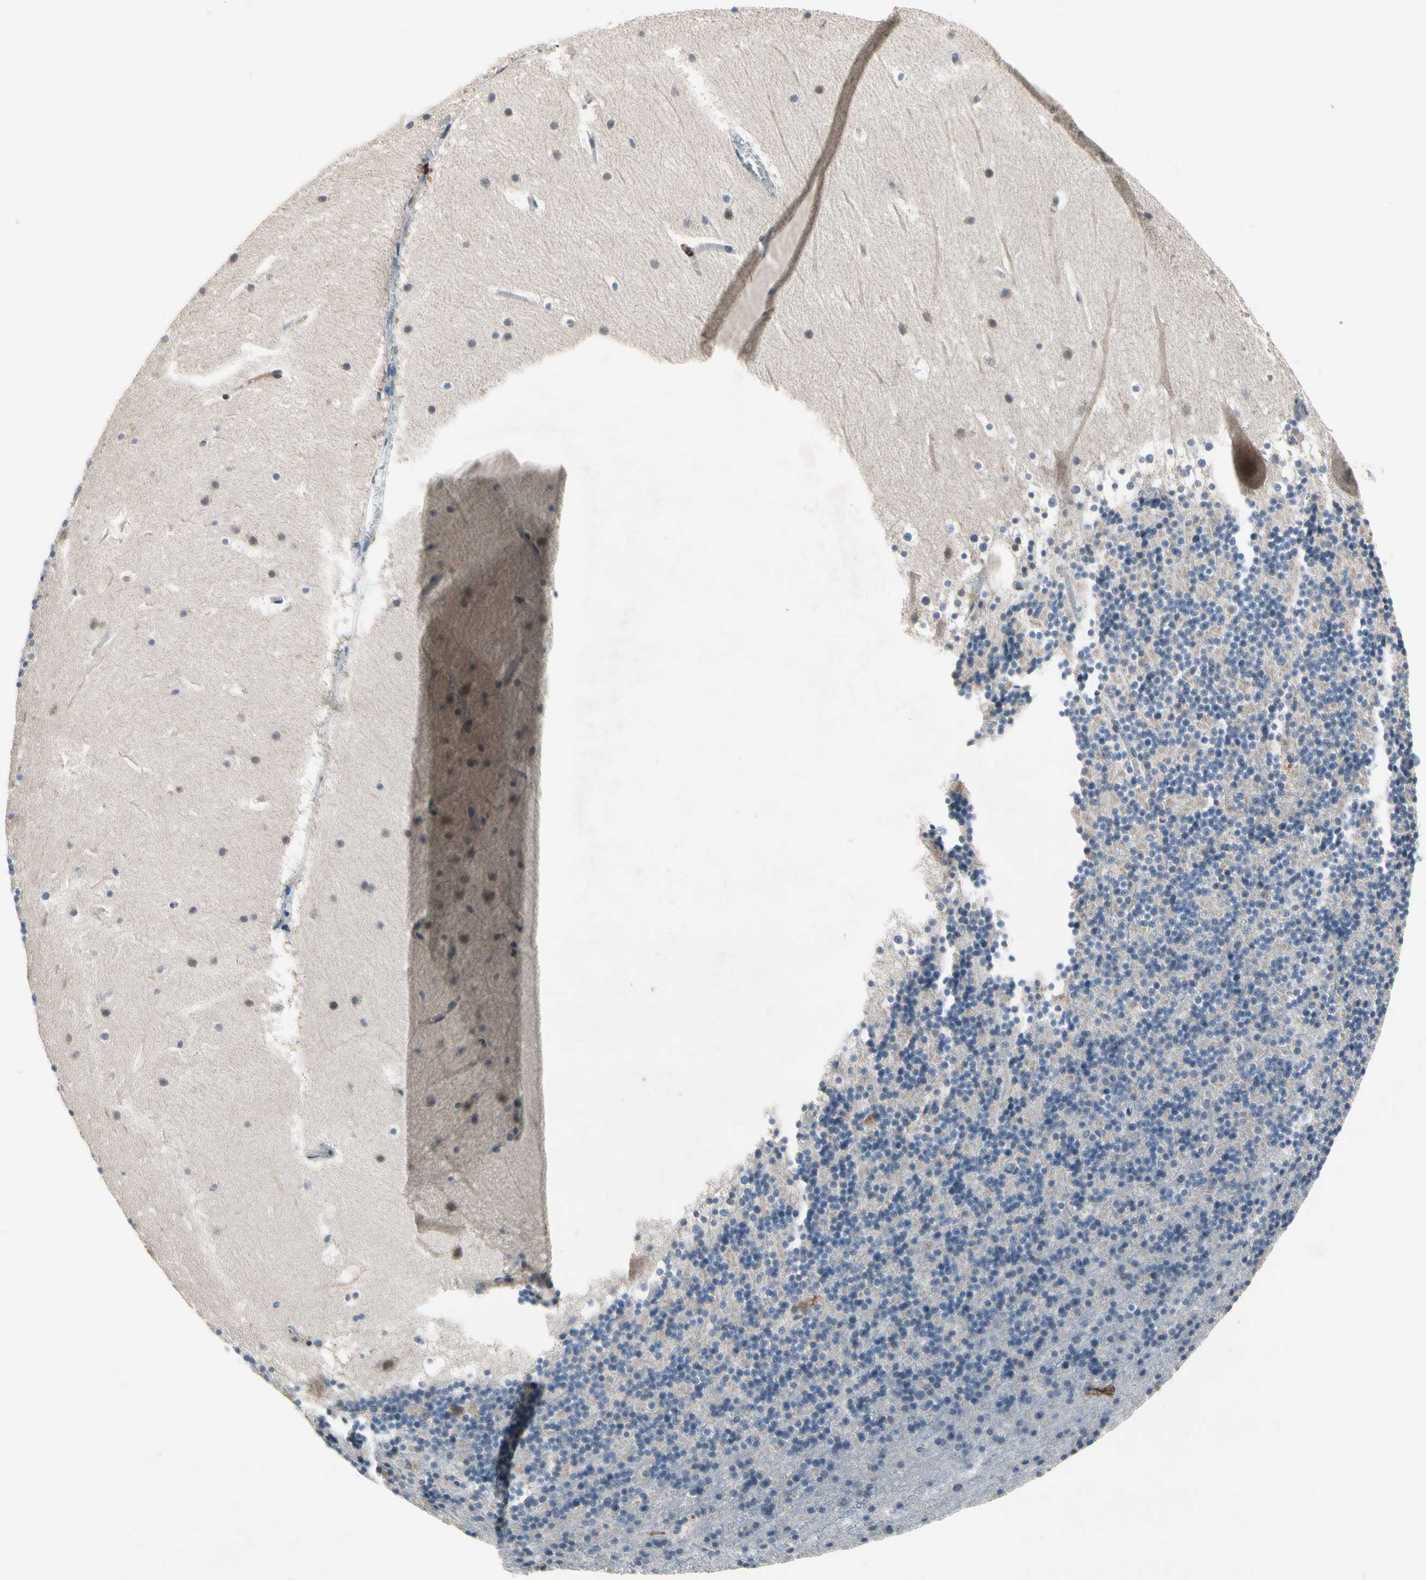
{"staining": {"intensity": "negative", "quantity": "none", "location": "none"}, "tissue": "cerebellum", "cell_type": "Cells in granular layer", "image_type": "normal", "snomed": [{"axis": "morphology", "description": "Normal tissue, NOS"}, {"axis": "topography", "description": "Cerebellum"}], "caption": "IHC of unremarkable human cerebellum reveals no staining in cells in granular layer. Nuclei are stained in blue.", "gene": "TBX21", "patient": {"sex": "male", "age": 45}}